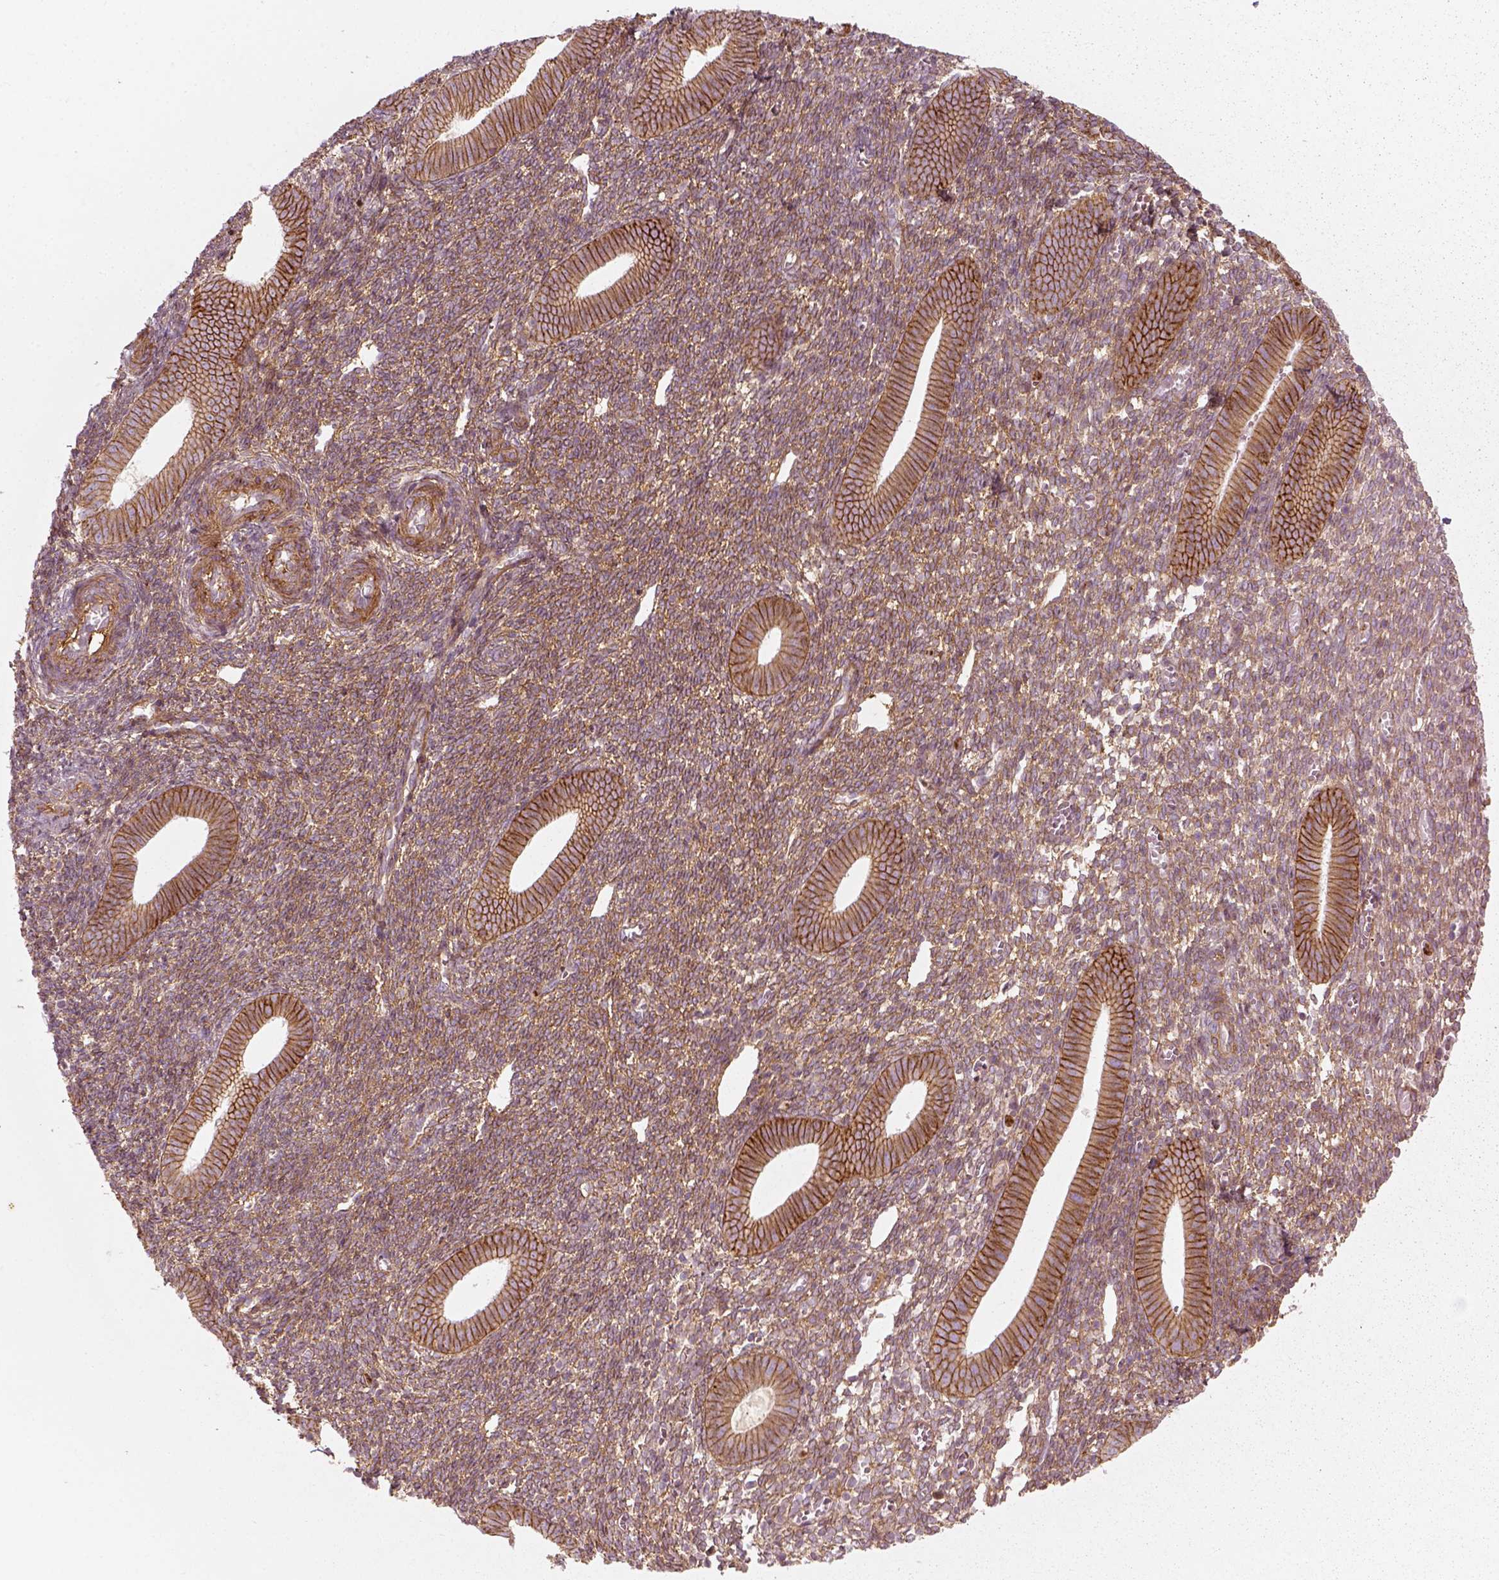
{"staining": {"intensity": "moderate", "quantity": ">75%", "location": "cytoplasmic/membranous"}, "tissue": "endometrium", "cell_type": "Cells in endometrial stroma", "image_type": "normal", "snomed": [{"axis": "morphology", "description": "Normal tissue, NOS"}, {"axis": "topography", "description": "Endometrium"}], "caption": "Moderate cytoplasmic/membranous protein expression is seen in approximately >75% of cells in endometrial stroma in endometrium. (DAB (3,3'-diaminobenzidine) IHC with brightfield microscopy, high magnification).", "gene": "NPTN", "patient": {"sex": "female", "age": 25}}